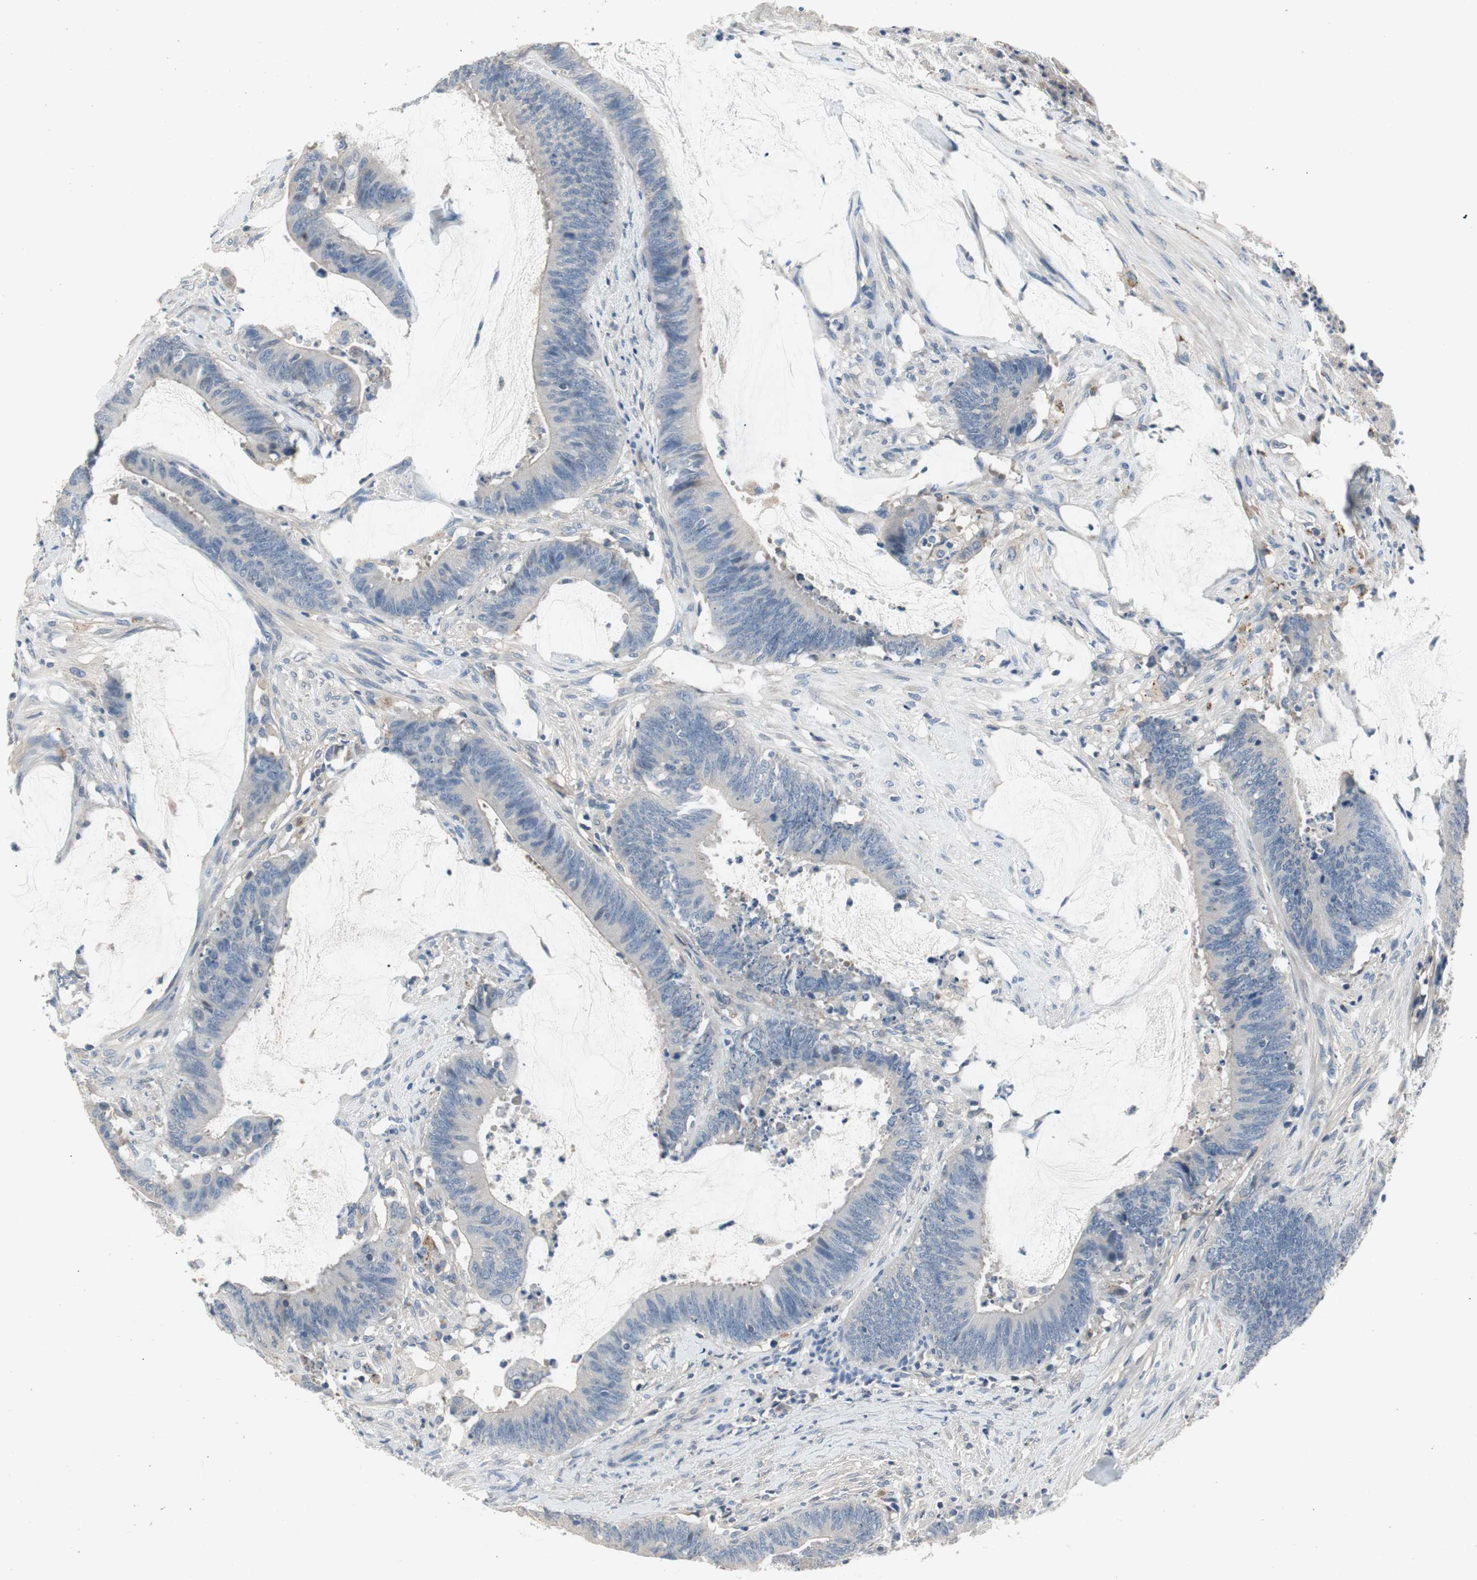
{"staining": {"intensity": "negative", "quantity": "none", "location": "none"}, "tissue": "colorectal cancer", "cell_type": "Tumor cells", "image_type": "cancer", "snomed": [{"axis": "morphology", "description": "Adenocarcinoma, NOS"}, {"axis": "topography", "description": "Rectum"}], "caption": "The IHC photomicrograph has no significant expression in tumor cells of adenocarcinoma (colorectal) tissue.", "gene": "ALPL", "patient": {"sex": "female", "age": 66}}